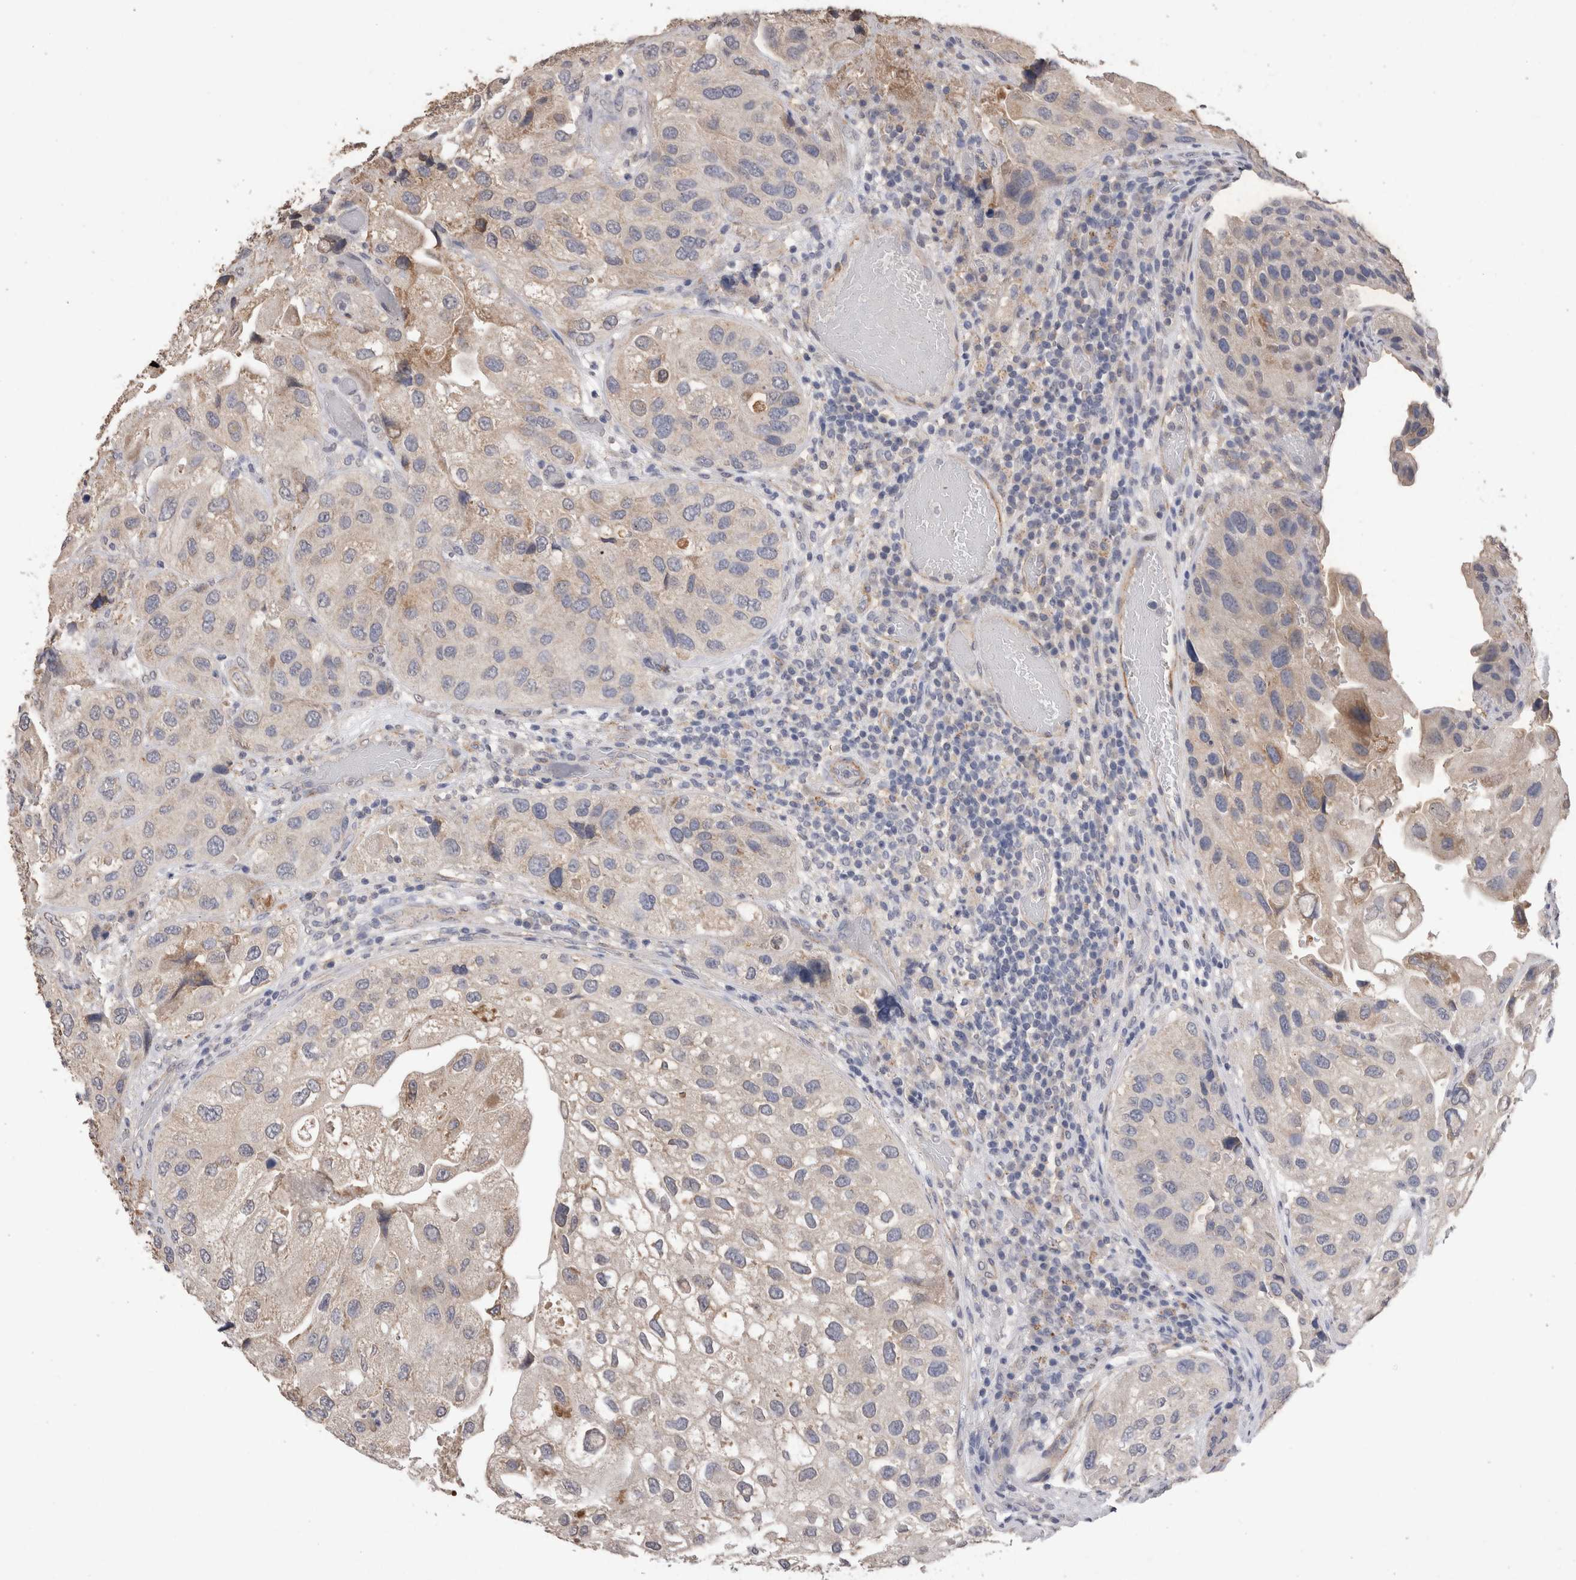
{"staining": {"intensity": "negative", "quantity": "none", "location": "none"}, "tissue": "urothelial cancer", "cell_type": "Tumor cells", "image_type": "cancer", "snomed": [{"axis": "morphology", "description": "Urothelial carcinoma, High grade"}, {"axis": "topography", "description": "Urinary bladder"}], "caption": "Immunohistochemical staining of human urothelial cancer demonstrates no significant expression in tumor cells. (DAB (3,3'-diaminobenzidine) immunohistochemistry with hematoxylin counter stain).", "gene": "CDH6", "patient": {"sex": "female", "age": 64}}